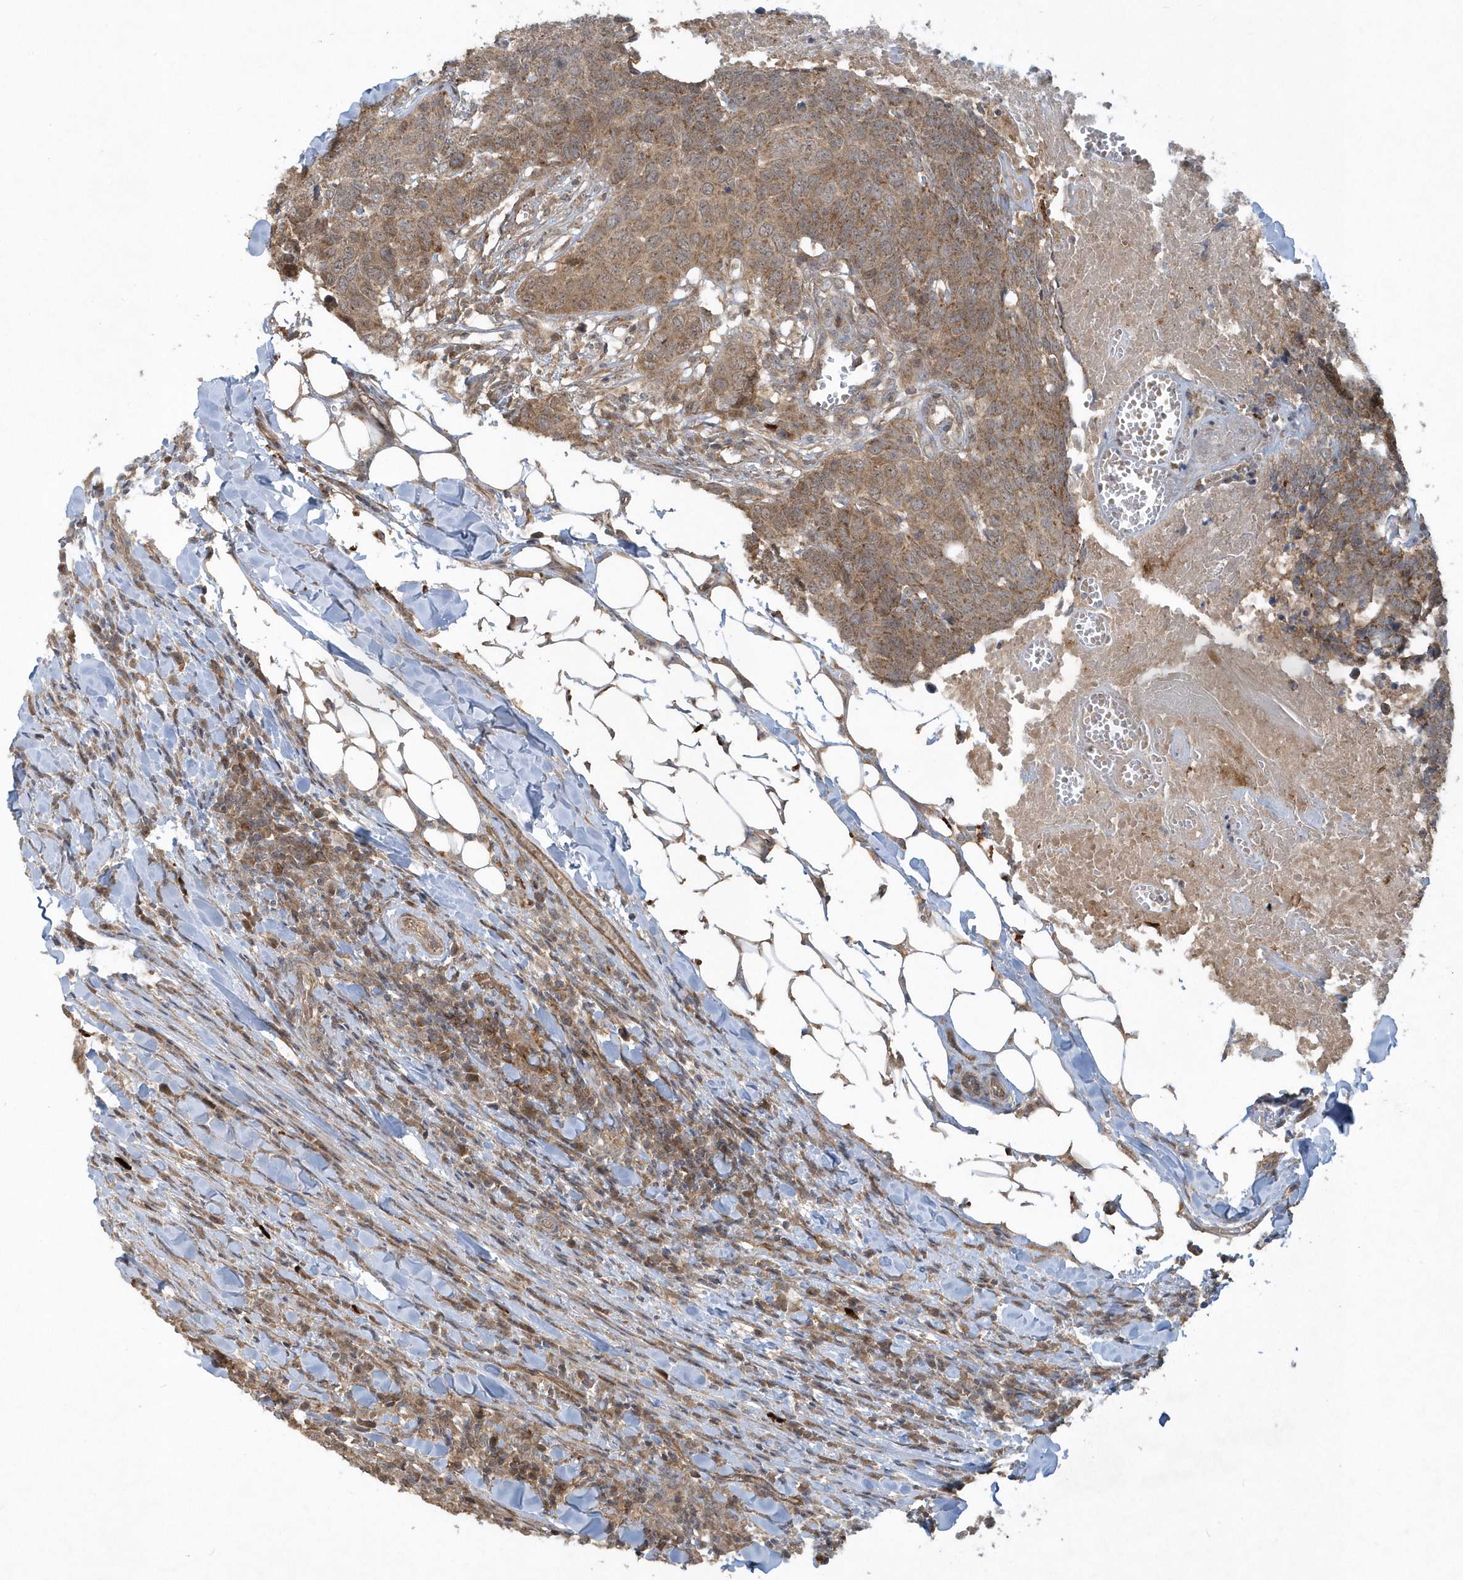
{"staining": {"intensity": "moderate", "quantity": ">75%", "location": "cytoplasmic/membranous"}, "tissue": "head and neck cancer", "cell_type": "Tumor cells", "image_type": "cancer", "snomed": [{"axis": "morphology", "description": "Squamous cell carcinoma, NOS"}, {"axis": "topography", "description": "Head-Neck"}], "caption": "A brown stain highlights moderate cytoplasmic/membranous staining of a protein in human squamous cell carcinoma (head and neck) tumor cells.", "gene": "THG1L", "patient": {"sex": "male", "age": 66}}